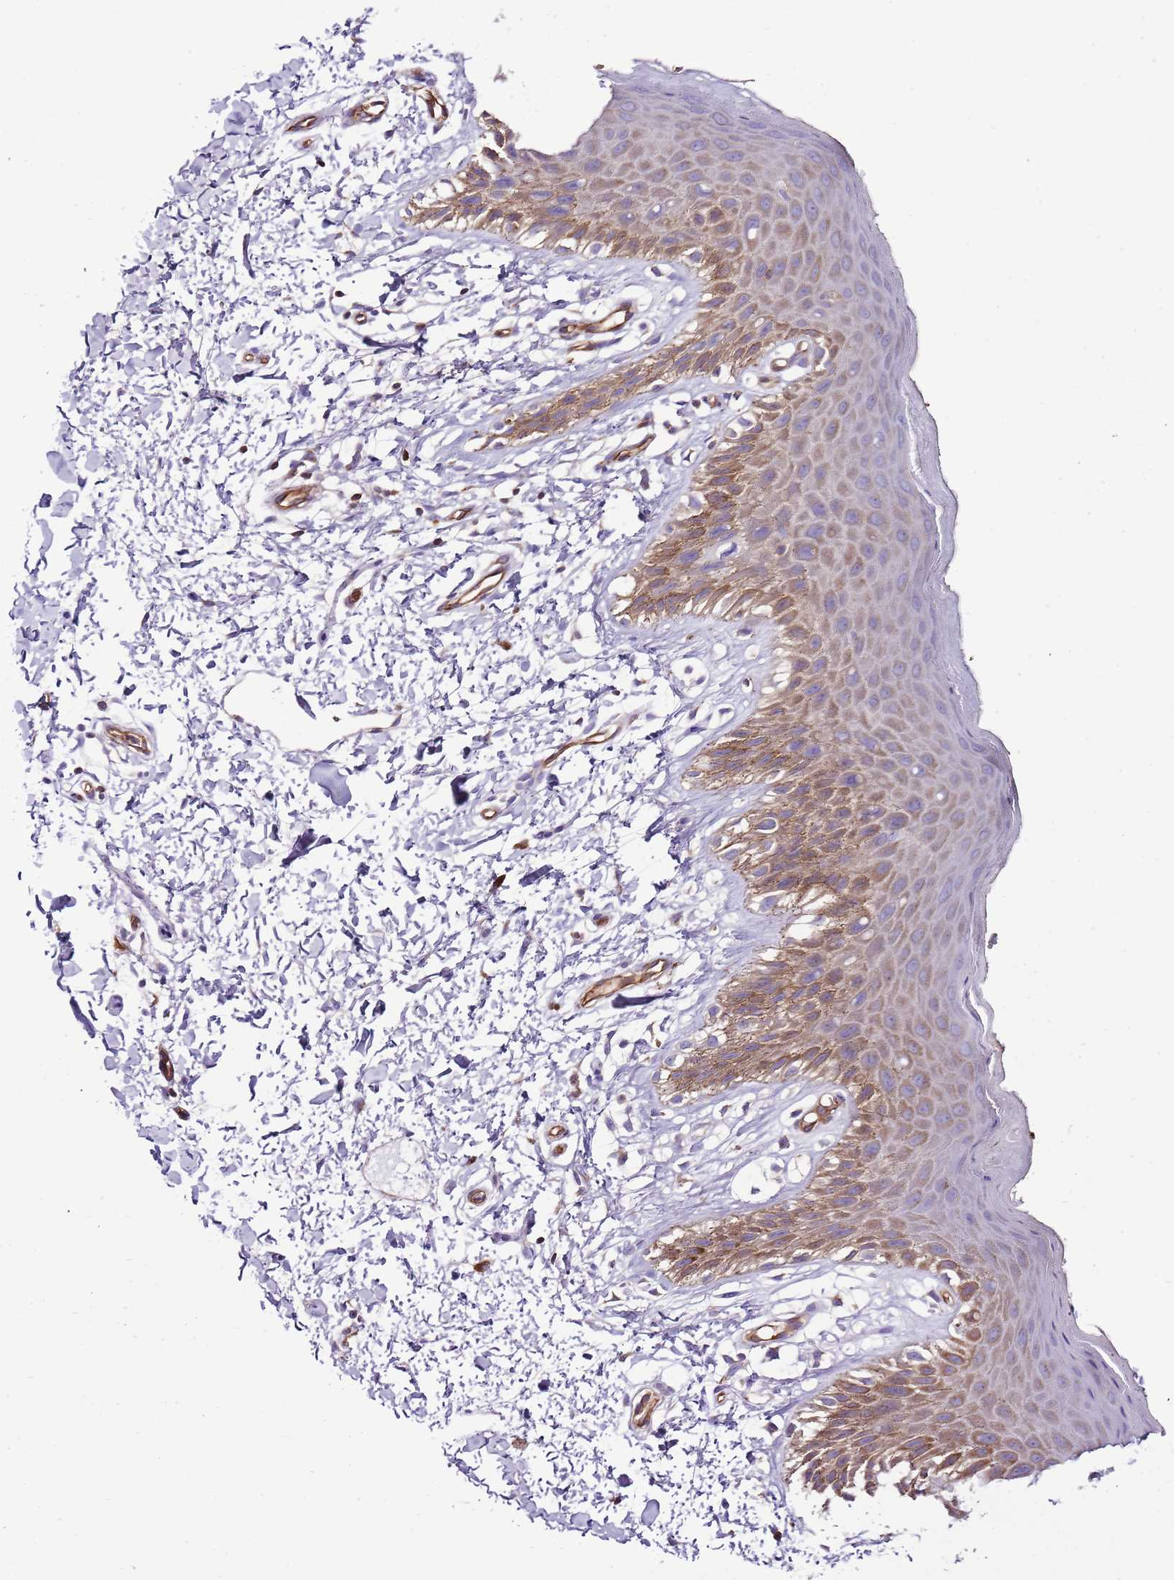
{"staining": {"intensity": "moderate", "quantity": "25%-75%", "location": "cytoplasmic/membranous"}, "tissue": "skin", "cell_type": "Epidermal cells", "image_type": "normal", "snomed": [{"axis": "morphology", "description": "Normal tissue, NOS"}, {"axis": "topography", "description": "Anal"}], "caption": "The image displays immunohistochemical staining of normal skin. There is moderate cytoplasmic/membranous expression is identified in about 25%-75% of epidermal cells.", "gene": "GFRAL", "patient": {"sex": "male", "age": 44}}